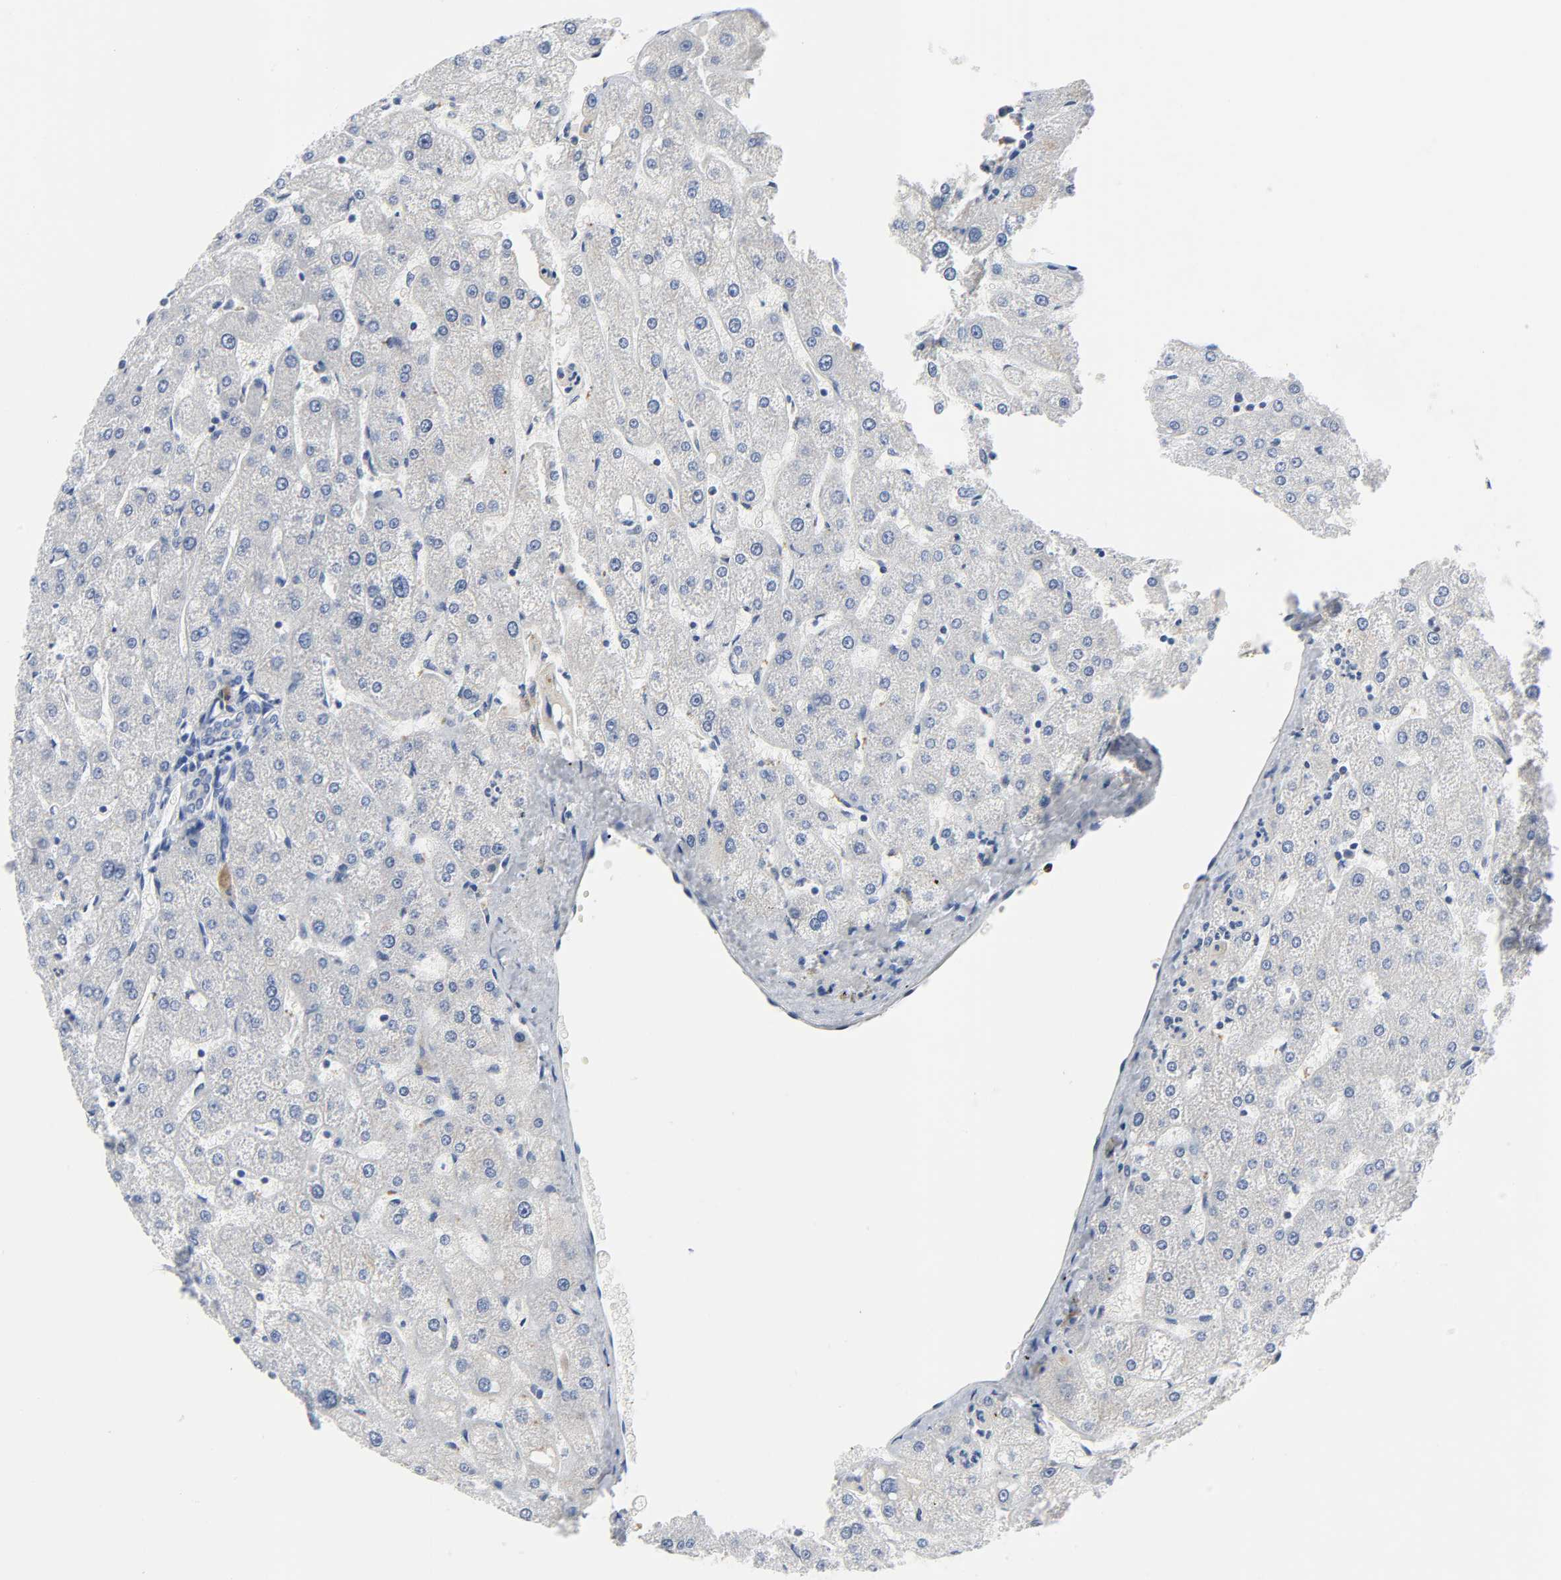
{"staining": {"intensity": "negative", "quantity": "none", "location": "none"}, "tissue": "liver", "cell_type": "Cholangiocytes", "image_type": "normal", "snomed": [{"axis": "morphology", "description": "Normal tissue, NOS"}, {"axis": "topography", "description": "Liver"}], "caption": "High power microscopy micrograph of an immunohistochemistry (IHC) histopathology image of benign liver, revealing no significant expression in cholangiocytes.", "gene": "WEE1", "patient": {"sex": "male", "age": 67}}